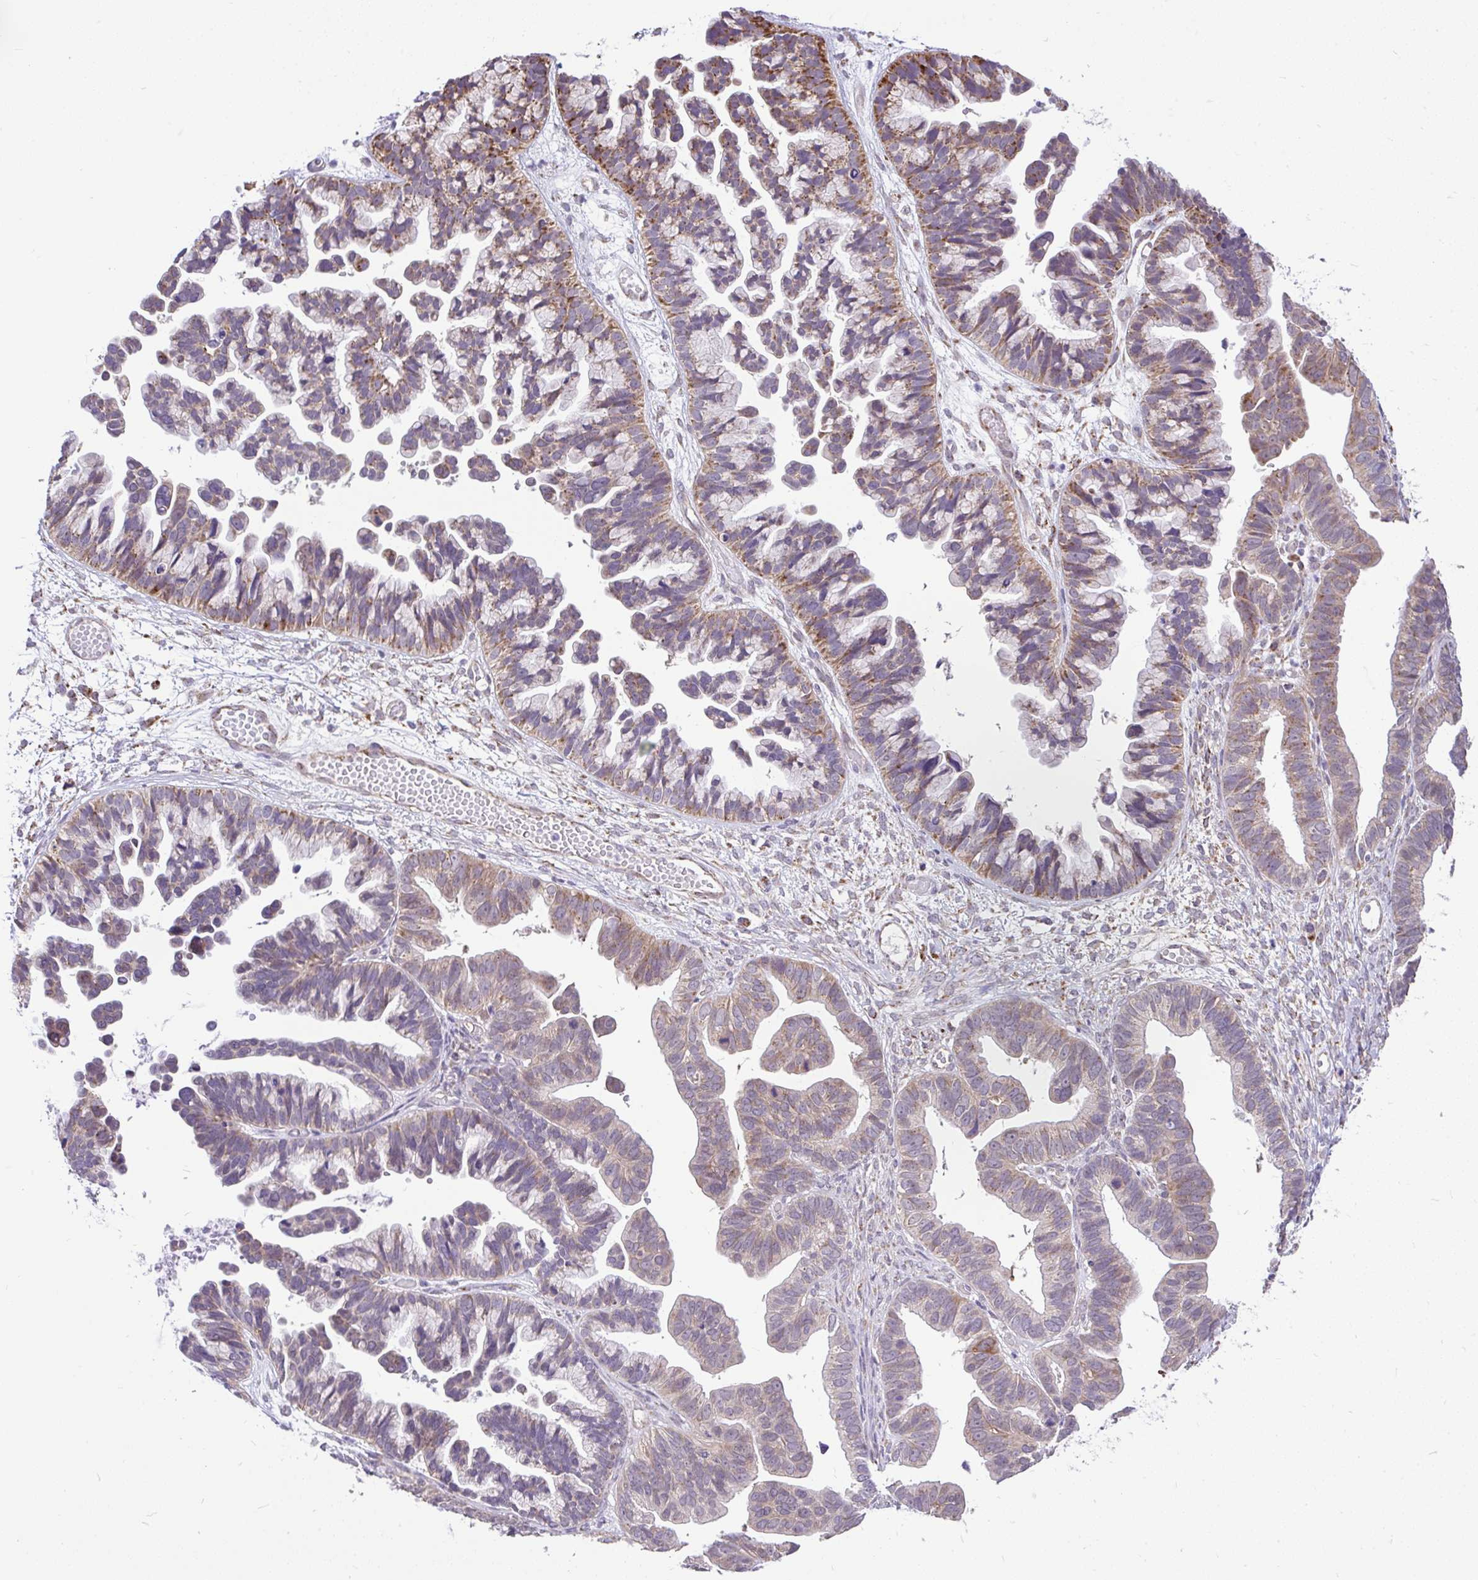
{"staining": {"intensity": "moderate", "quantity": "<25%", "location": "cytoplasmic/membranous"}, "tissue": "ovarian cancer", "cell_type": "Tumor cells", "image_type": "cancer", "snomed": [{"axis": "morphology", "description": "Cystadenocarcinoma, serous, NOS"}, {"axis": "topography", "description": "Ovary"}], "caption": "Serous cystadenocarcinoma (ovarian) stained with DAB immunohistochemistry (IHC) demonstrates low levels of moderate cytoplasmic/membranous staining in about <25% of tumor cells.", "gene": "PYCR2", "patient": {"sex": "female", "age": 56}}